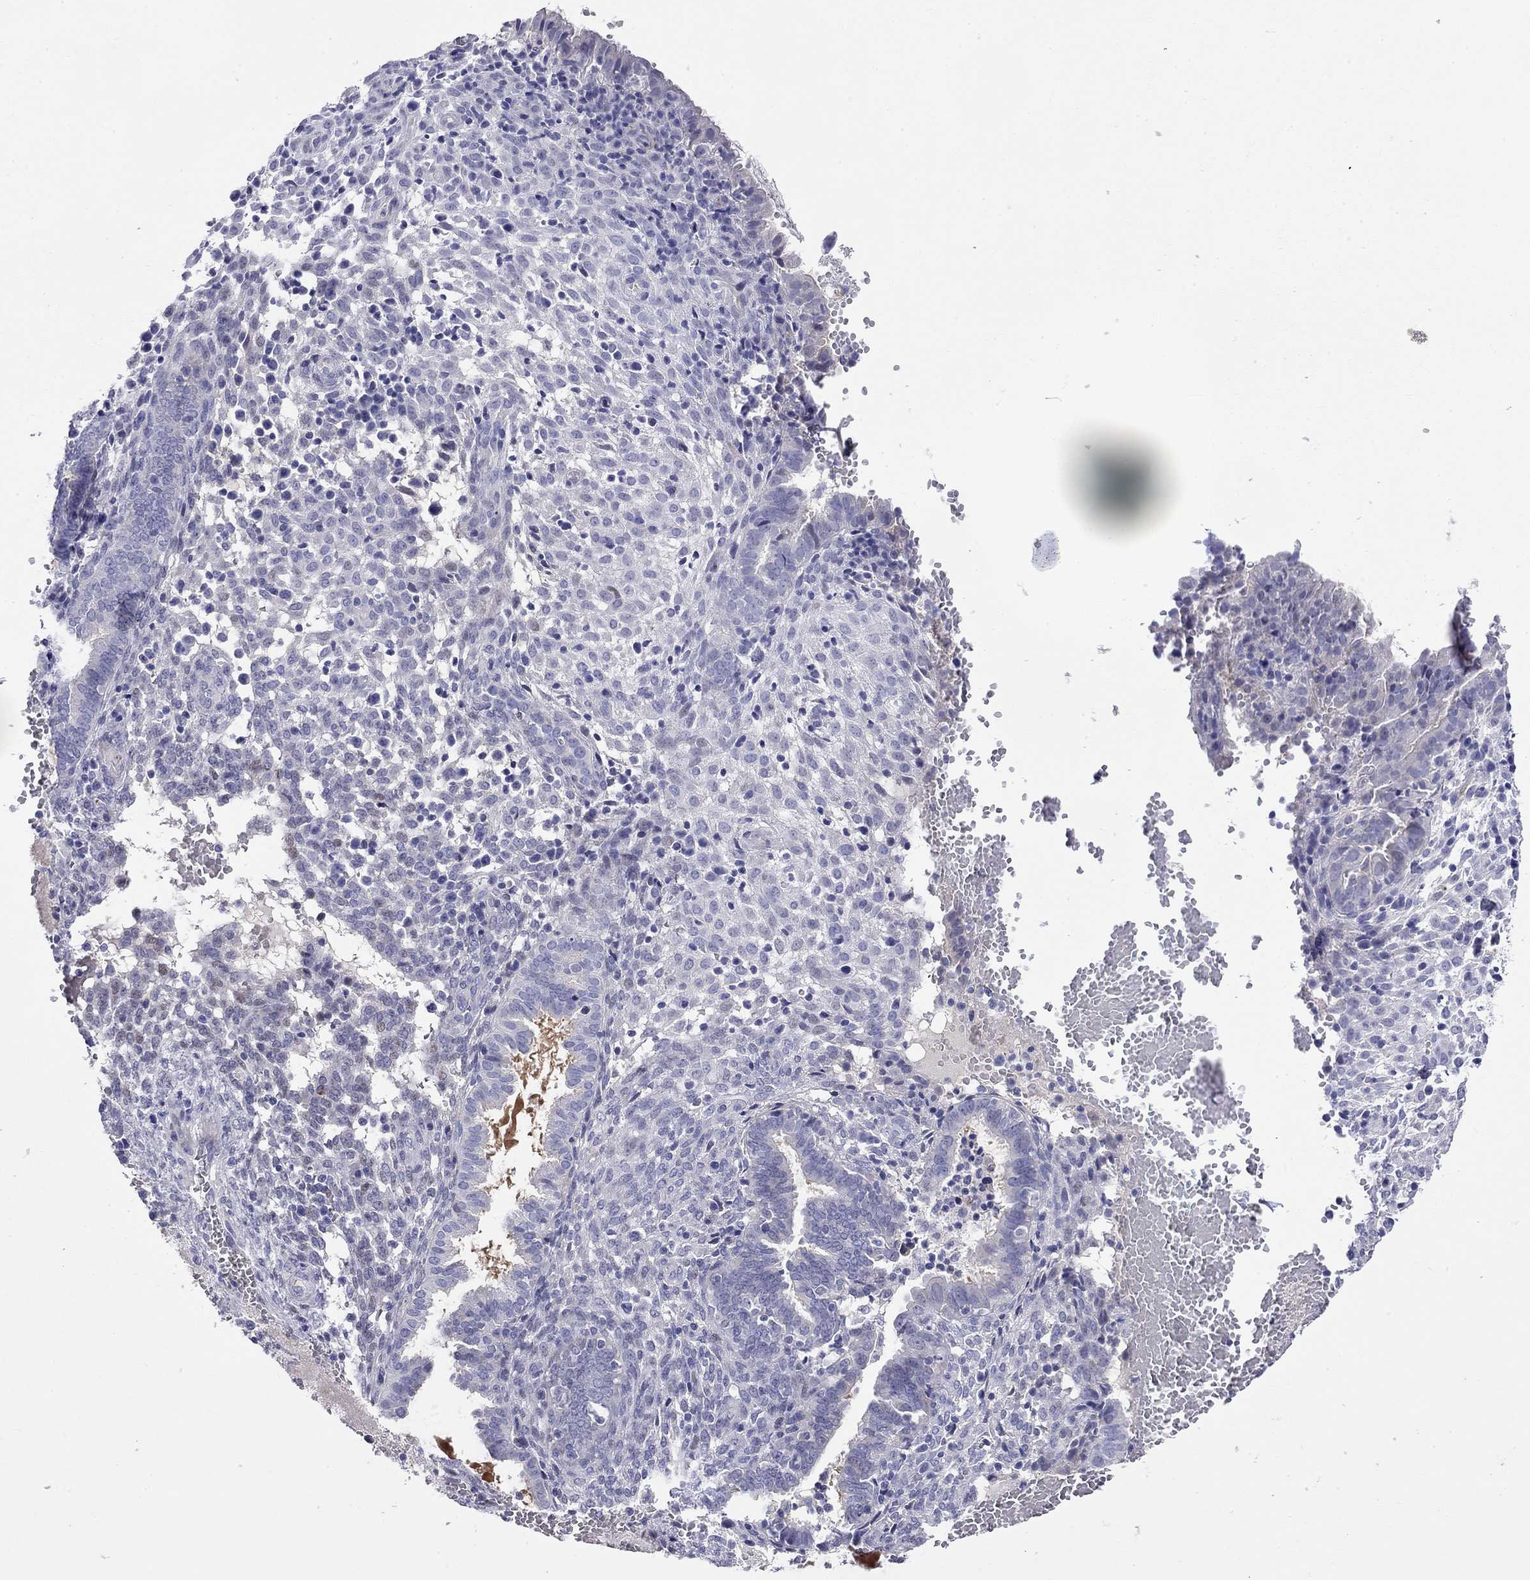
{"staining": {"intensity": "negative", "quantity": "none", "location": "none"}, "tissue": "endometrium", "cell_type": "Cells in endometrial stroma", "image_type": "normal", "snomed": [{"axis": "morphology", "description": "Normal tissue, NOS"}, {"axis": "topography", "description": "Endometrium"}], "caption": "A photomicrograph of endometrium stained for a protein demonstrates no brown staining in cells in endometrial stroma. Nuclei are stained in blue.", "gene": "CMYA5", "patient": {"sex": "female", "age": 42}}